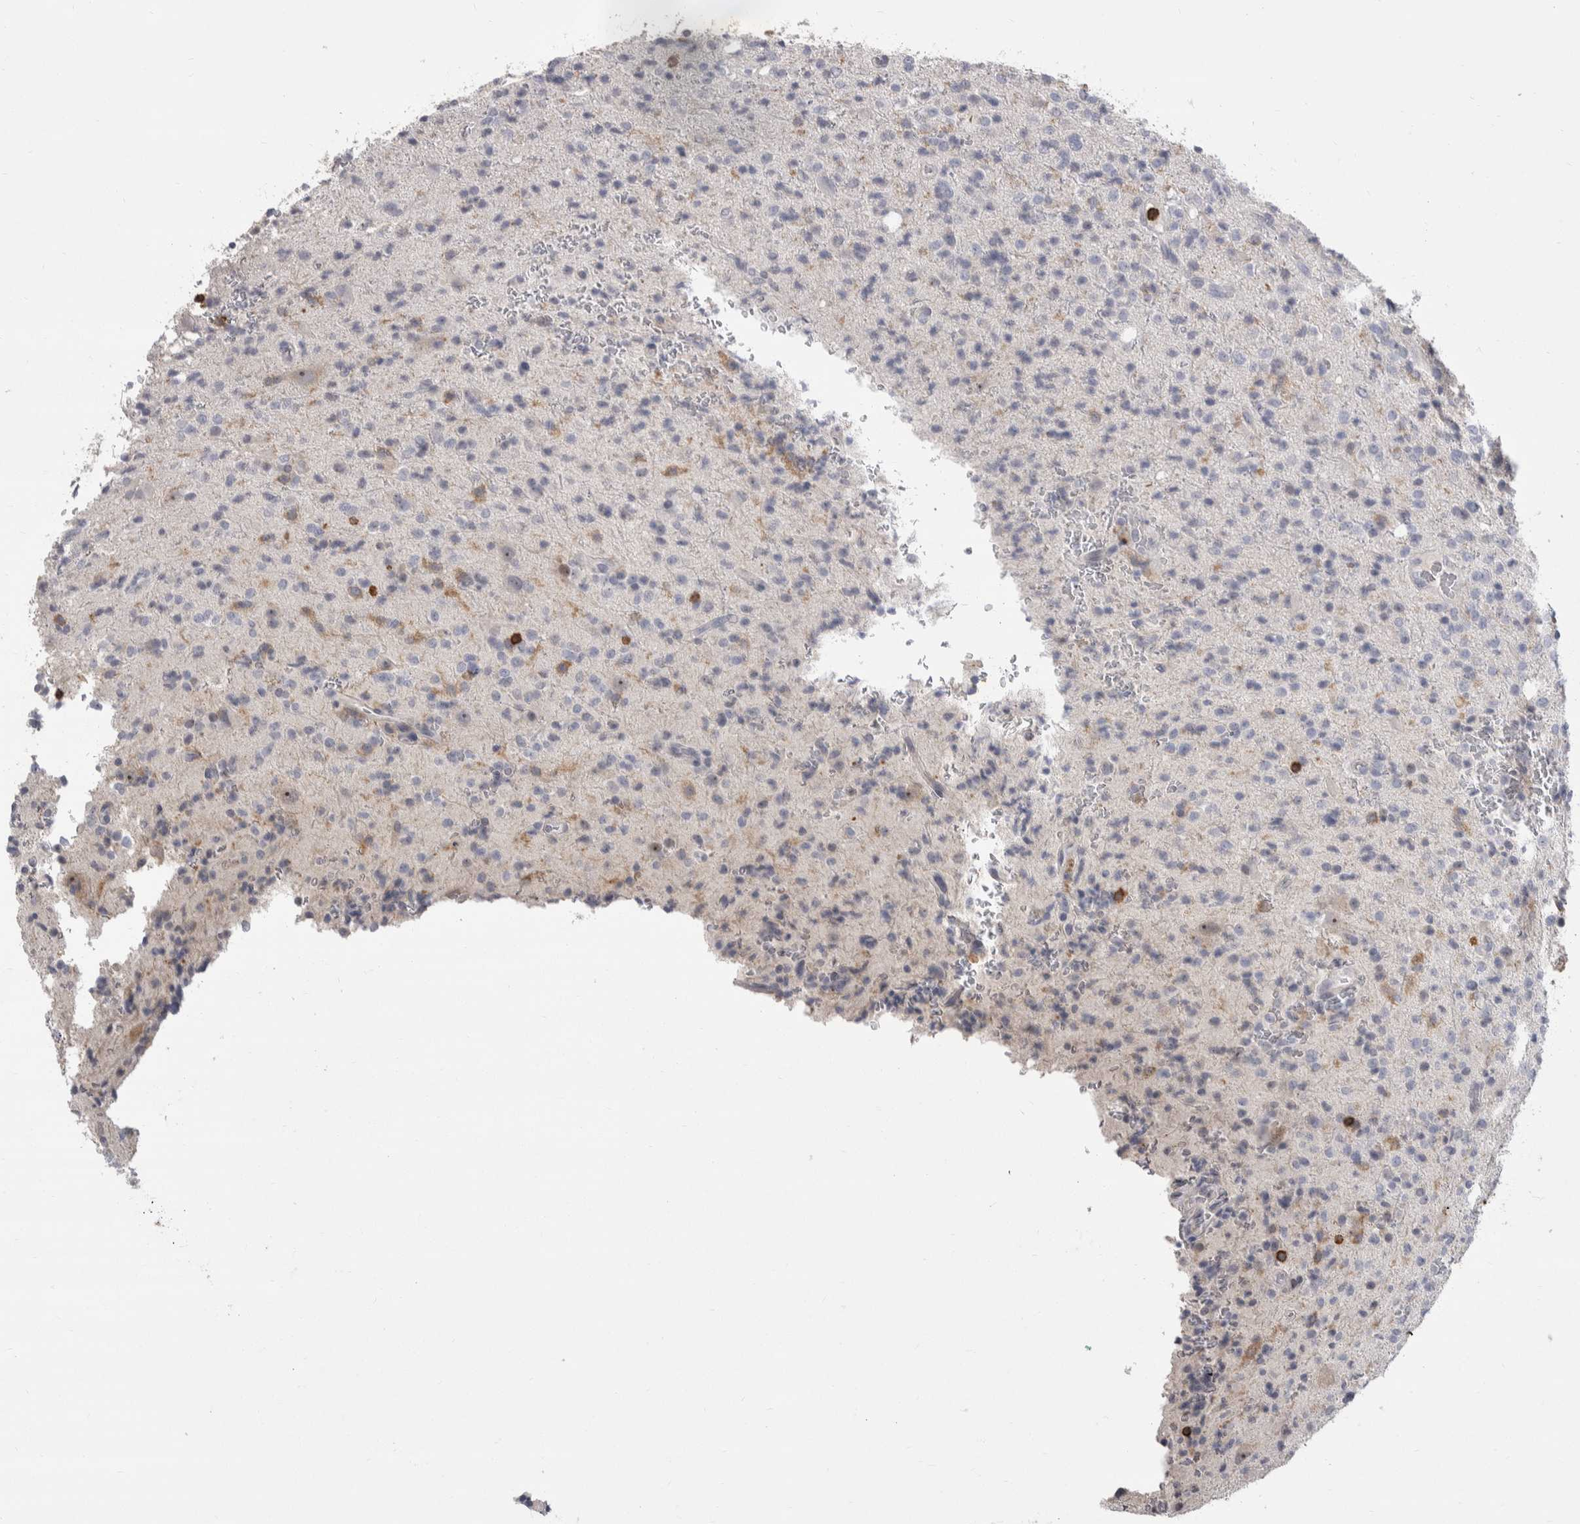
{"staining": {"intensity": "negative", "quantity": "none", "location": "none"}, "tissue": "glioma", "cell_type": "Tumor cells", "image_type": "cancer", "snomed": [{"axis": "morphology", "description": "Glioma, malignant, High grade"}, {"axis": "topography", "description": "Brain"}], "caption": "Histopathology image shows no protein positivity in tumor cells of glioma tissue.", "gene": "CEP295NL", "patient": {"sex": "male", "age": 34}}